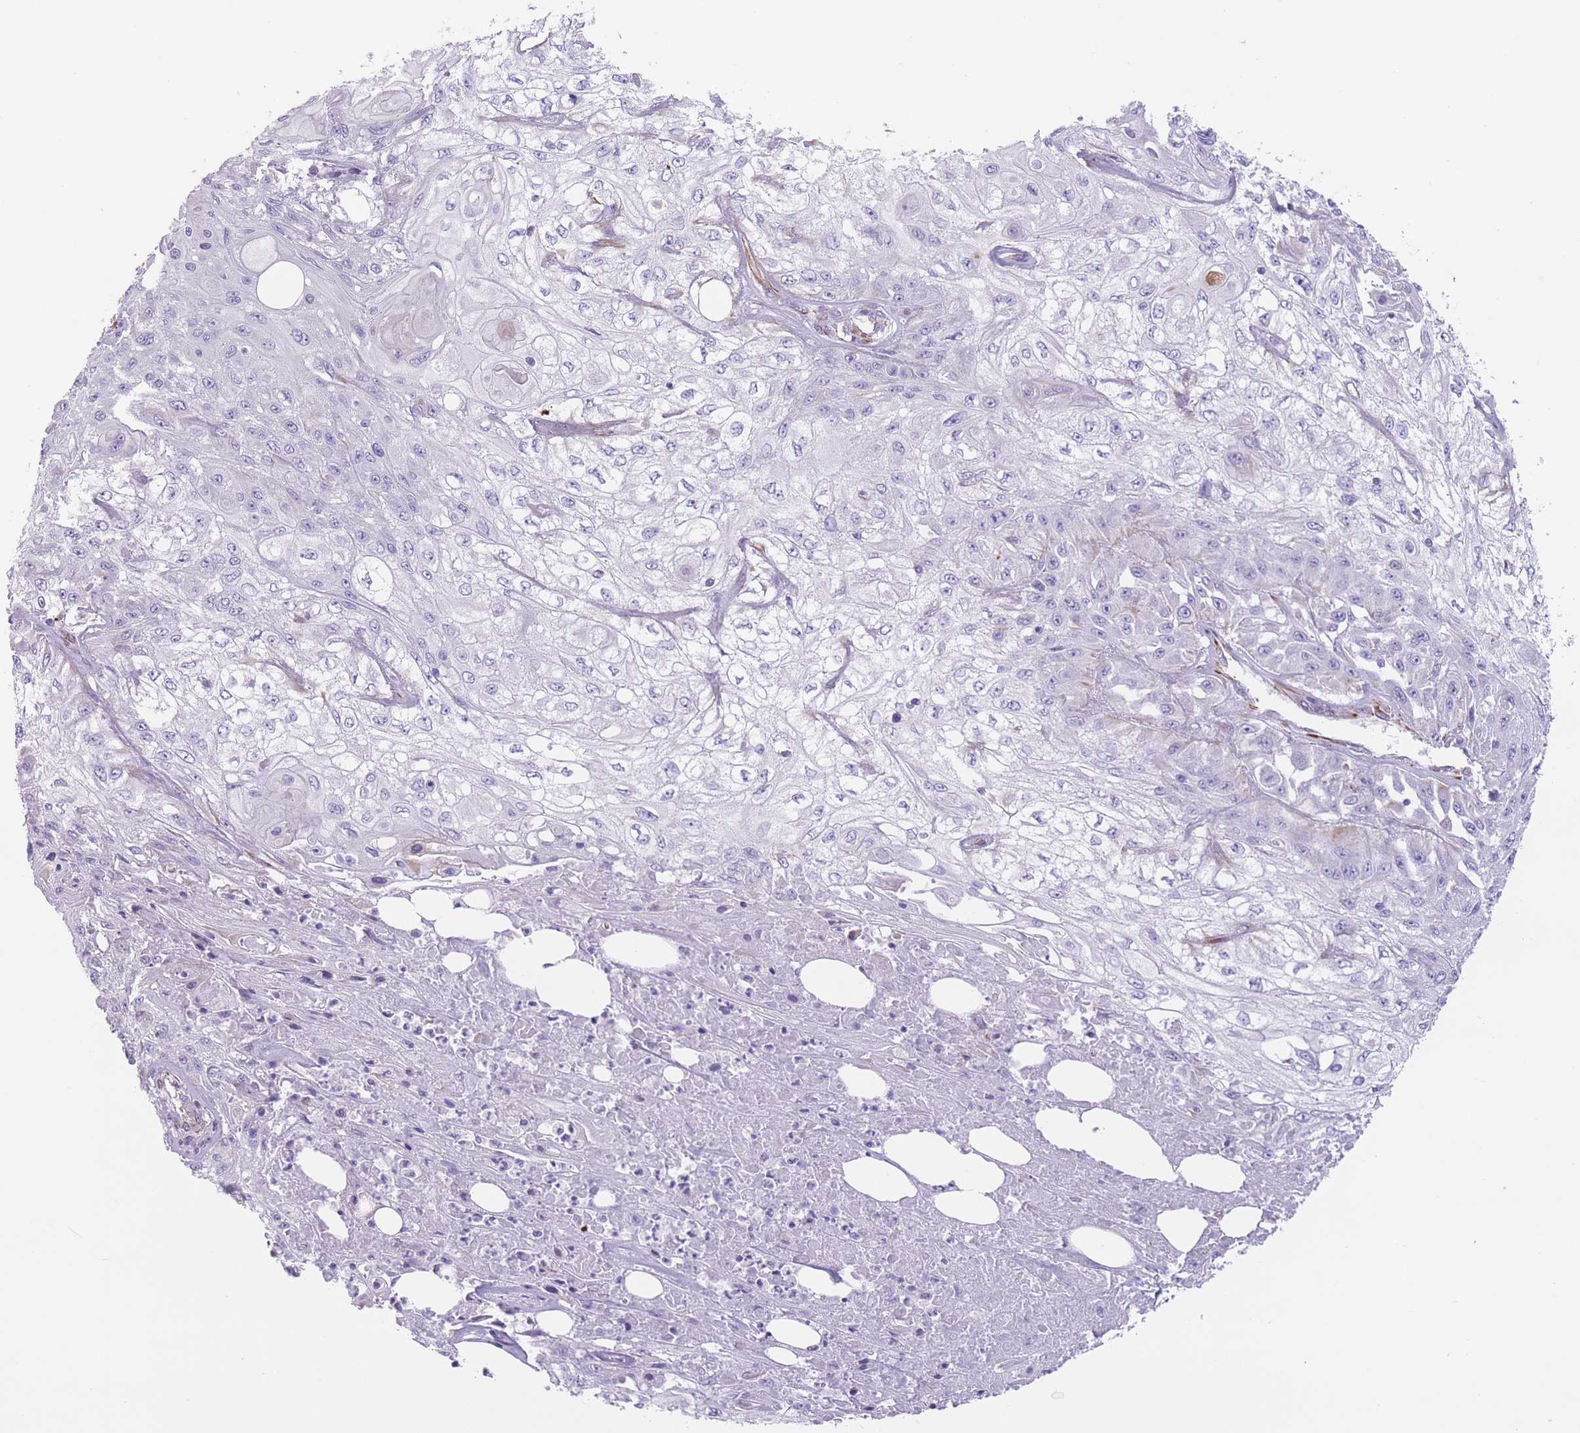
{"staining": {"intensity": "negative", "quantity": "none", "location": "none"}, "tissue": "skin cancer", "cell_type": "Tumor cells", "image_type": "cancer", "snomed": [{"axis": "morphology", "description": "Squamous cell carcinoma, NOS"}, {"axis": "morphology", "description": "Squamous cell carcinoma, metastatic, NOS"}, {"axis": "topography", "description": "Skin"}, {"axis": "topography", "description": "Lymph node"}], "caption": "Tumor cells are negative for protein expression in human skin cancer. Brightfield microscopy of IHC stained with DAB (brown) and hematoxylin (blue), captured at high magnification.", "gene": "PTCD1", "patient": {"sex": "male", "age": 75}}